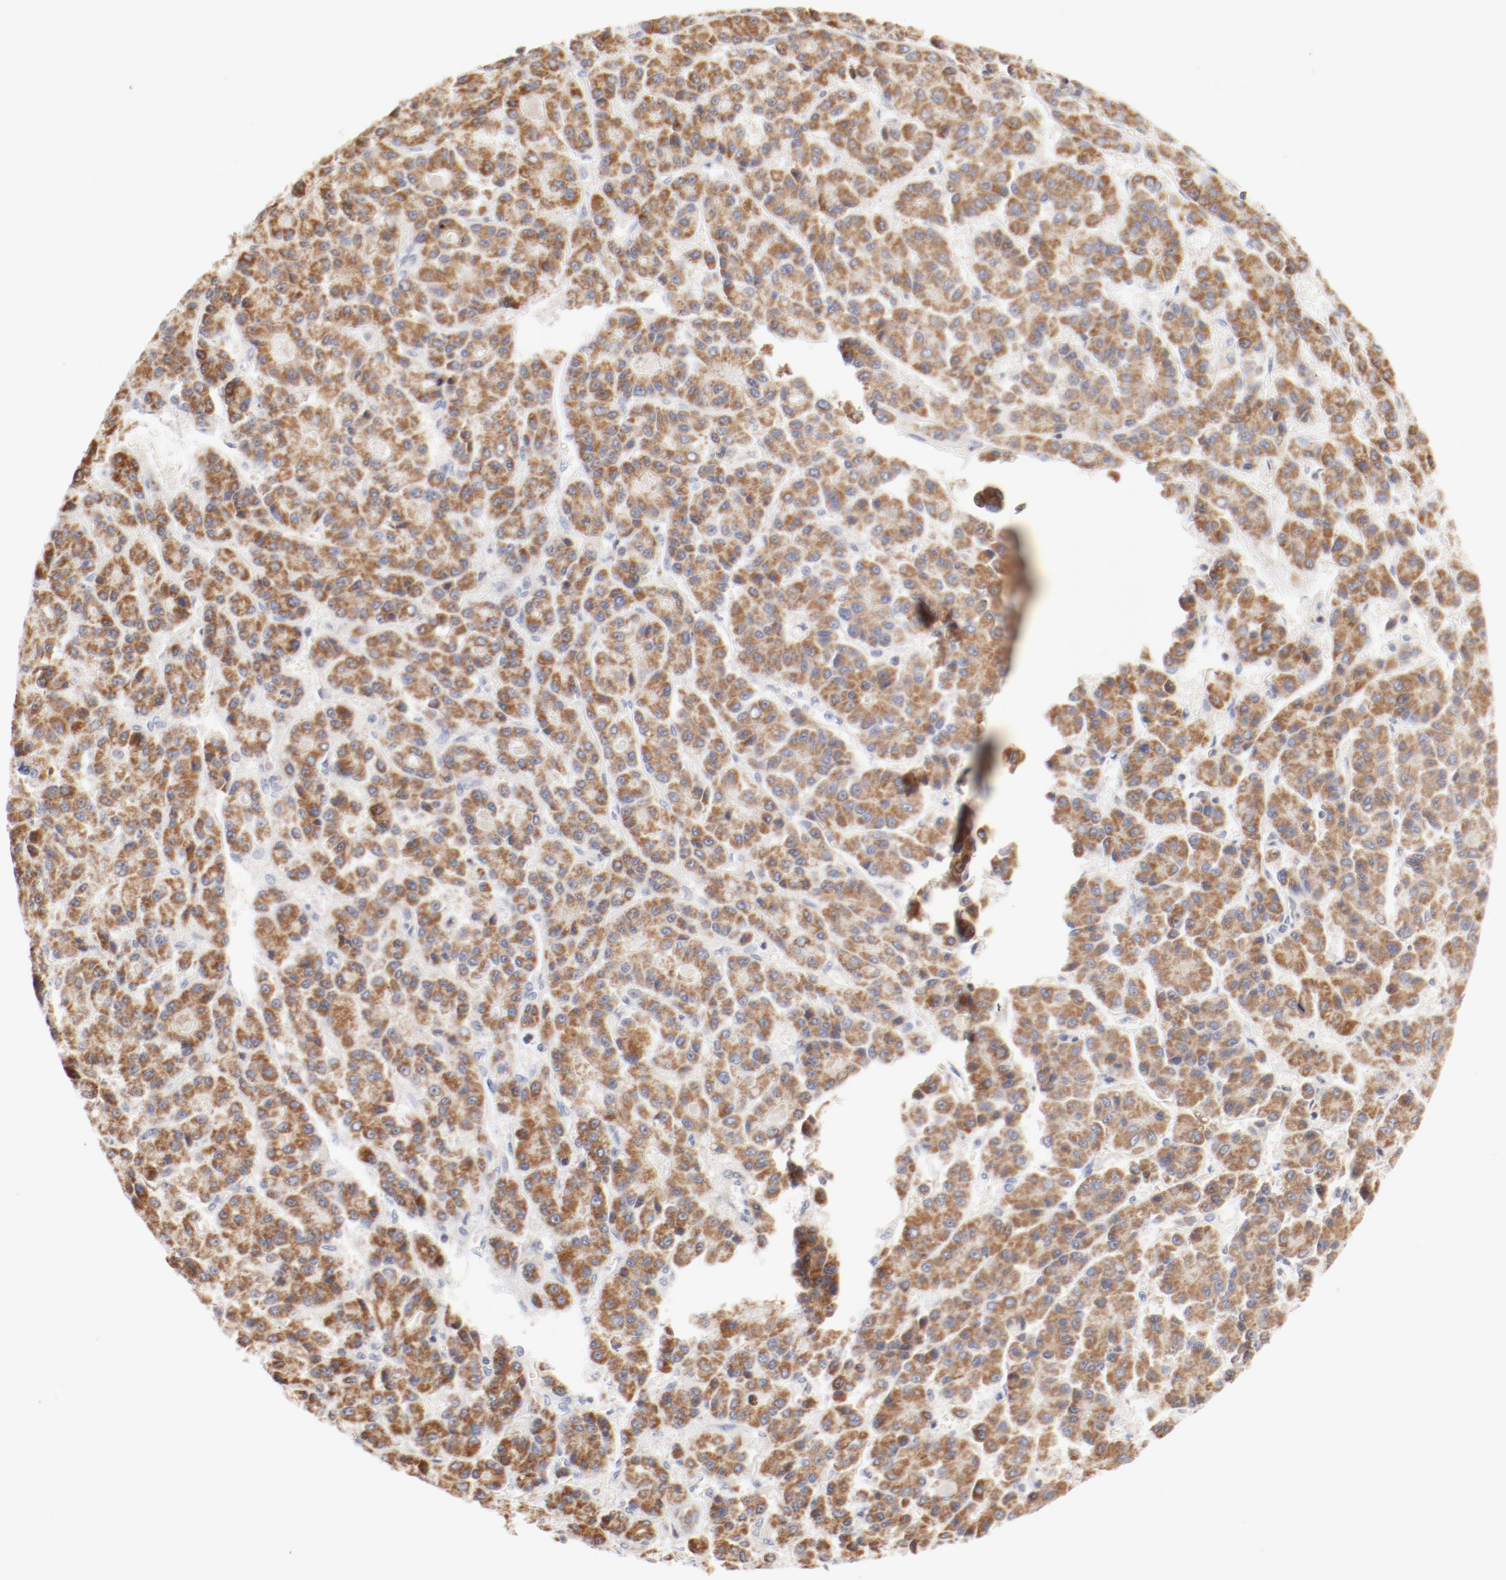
{"staining": {"intensity": "moderate", "quantity": ">75%", "location": "cytoplasmic/membranous"}, "tissue": "liver cancer", "cell_type": "Tumor cells", "image_type": "cancer", "snomed": [{"axis": "morphology", "description": "Carcinoma, Hepatocellular, NOS"}, {"axis": "topography", "description": "Liver"}], "caption": "Hepatocellular carcinoma (liver) stained for a protein (brown) reveals moderate cytoplasmic/membranous positive expression in approximately >75% of tumor cells.", "gene": "MRPL58", "patient": {"sex": "male", "age": 70}}